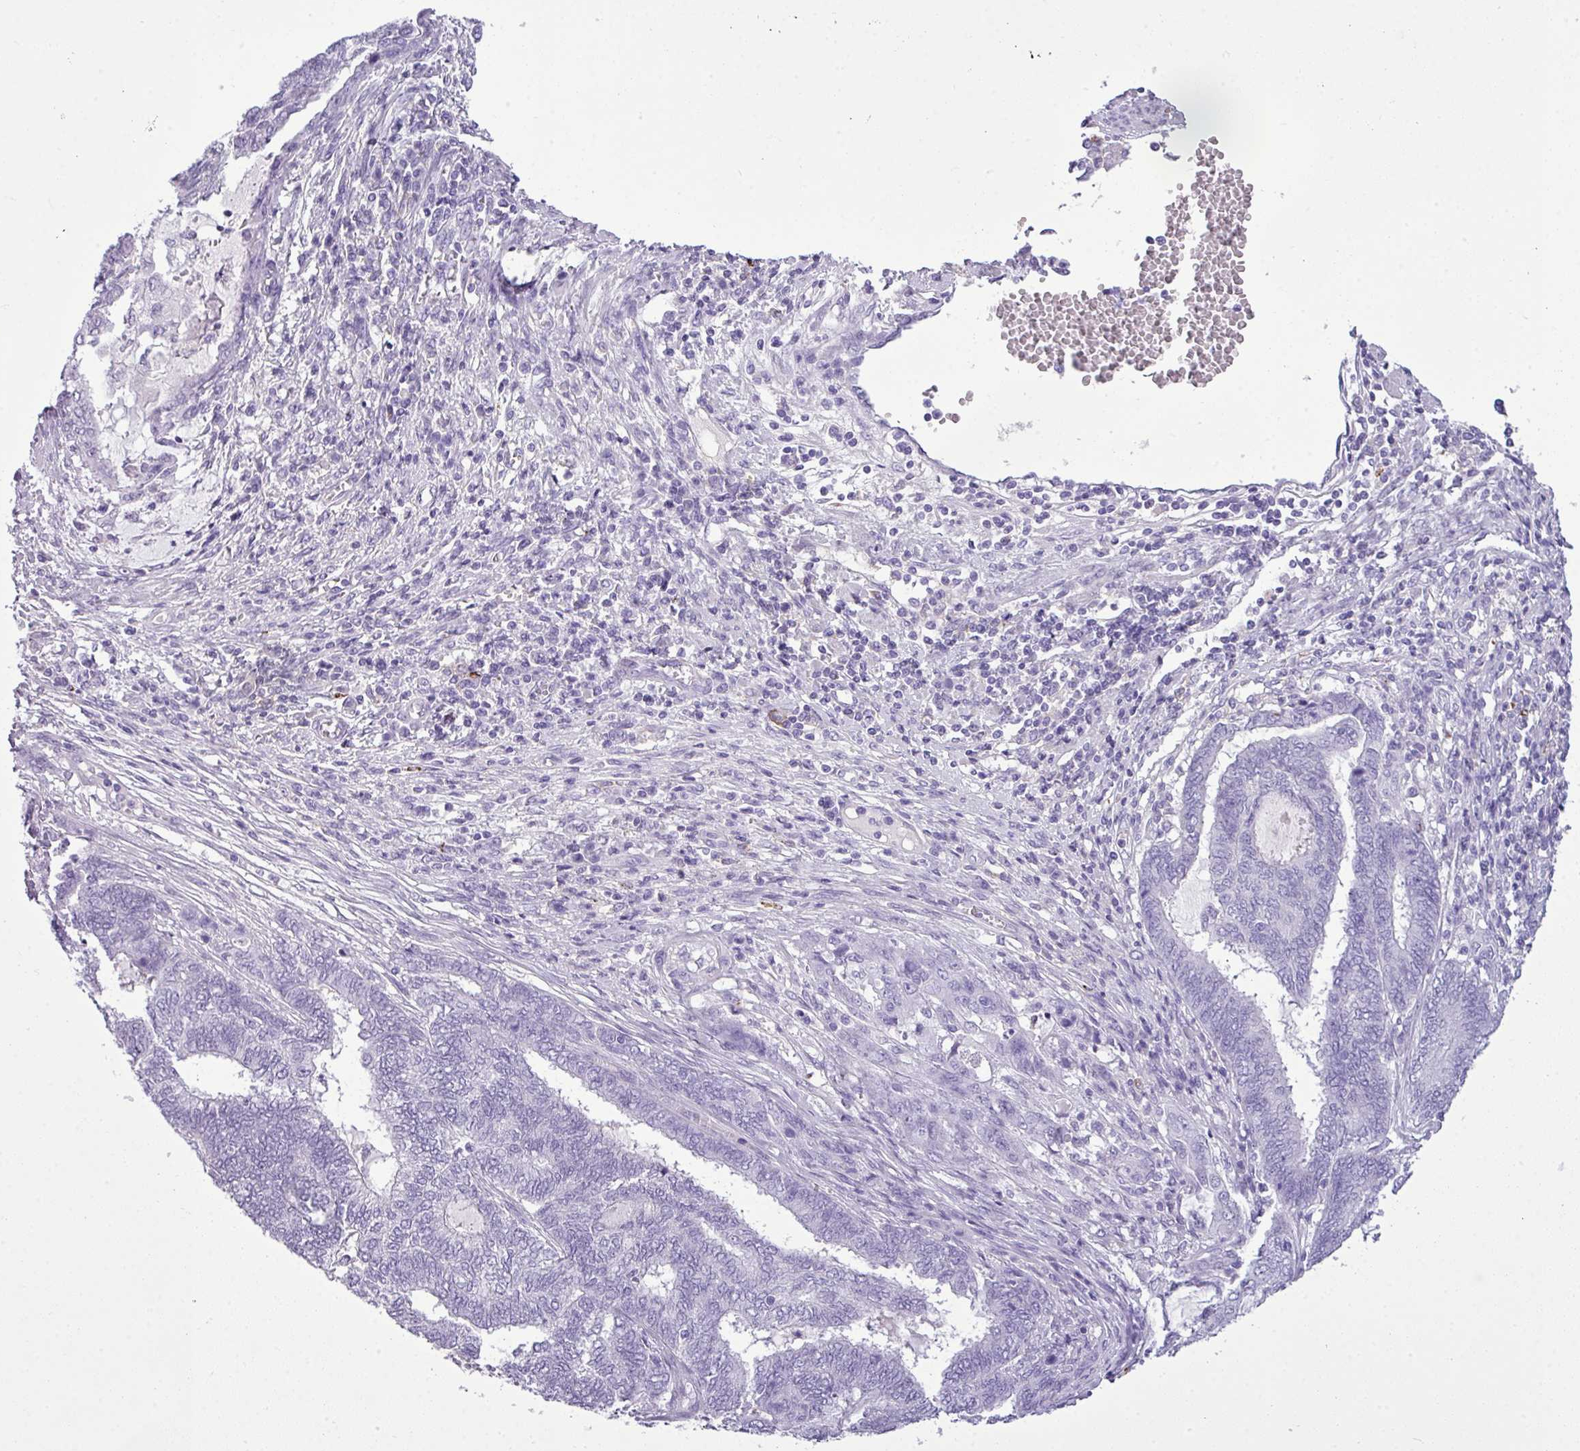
{"staining": {"intensity": "negative", "quantity": "none", "location": "none"}, "tissue": "endometrial cancer", "cell_type": "Tumor cells", "image_type": "cancer", "snomed": [{"axis": "morphology", "description": "Adenocarcinoma, NOS"}, {"axis": "topography", "description": "Uterus"}, {"axis": "topography", "description": "Endometrium"}], "caption": "A high-resolution photomicrograph shows immunohistochemistry (IHC) staining of adenocarcinoma (endometrial), which reveals no significant expression in tumor cells.", "gene": "RBMXL2", "patient": {"sex": "female", "age": 70}}